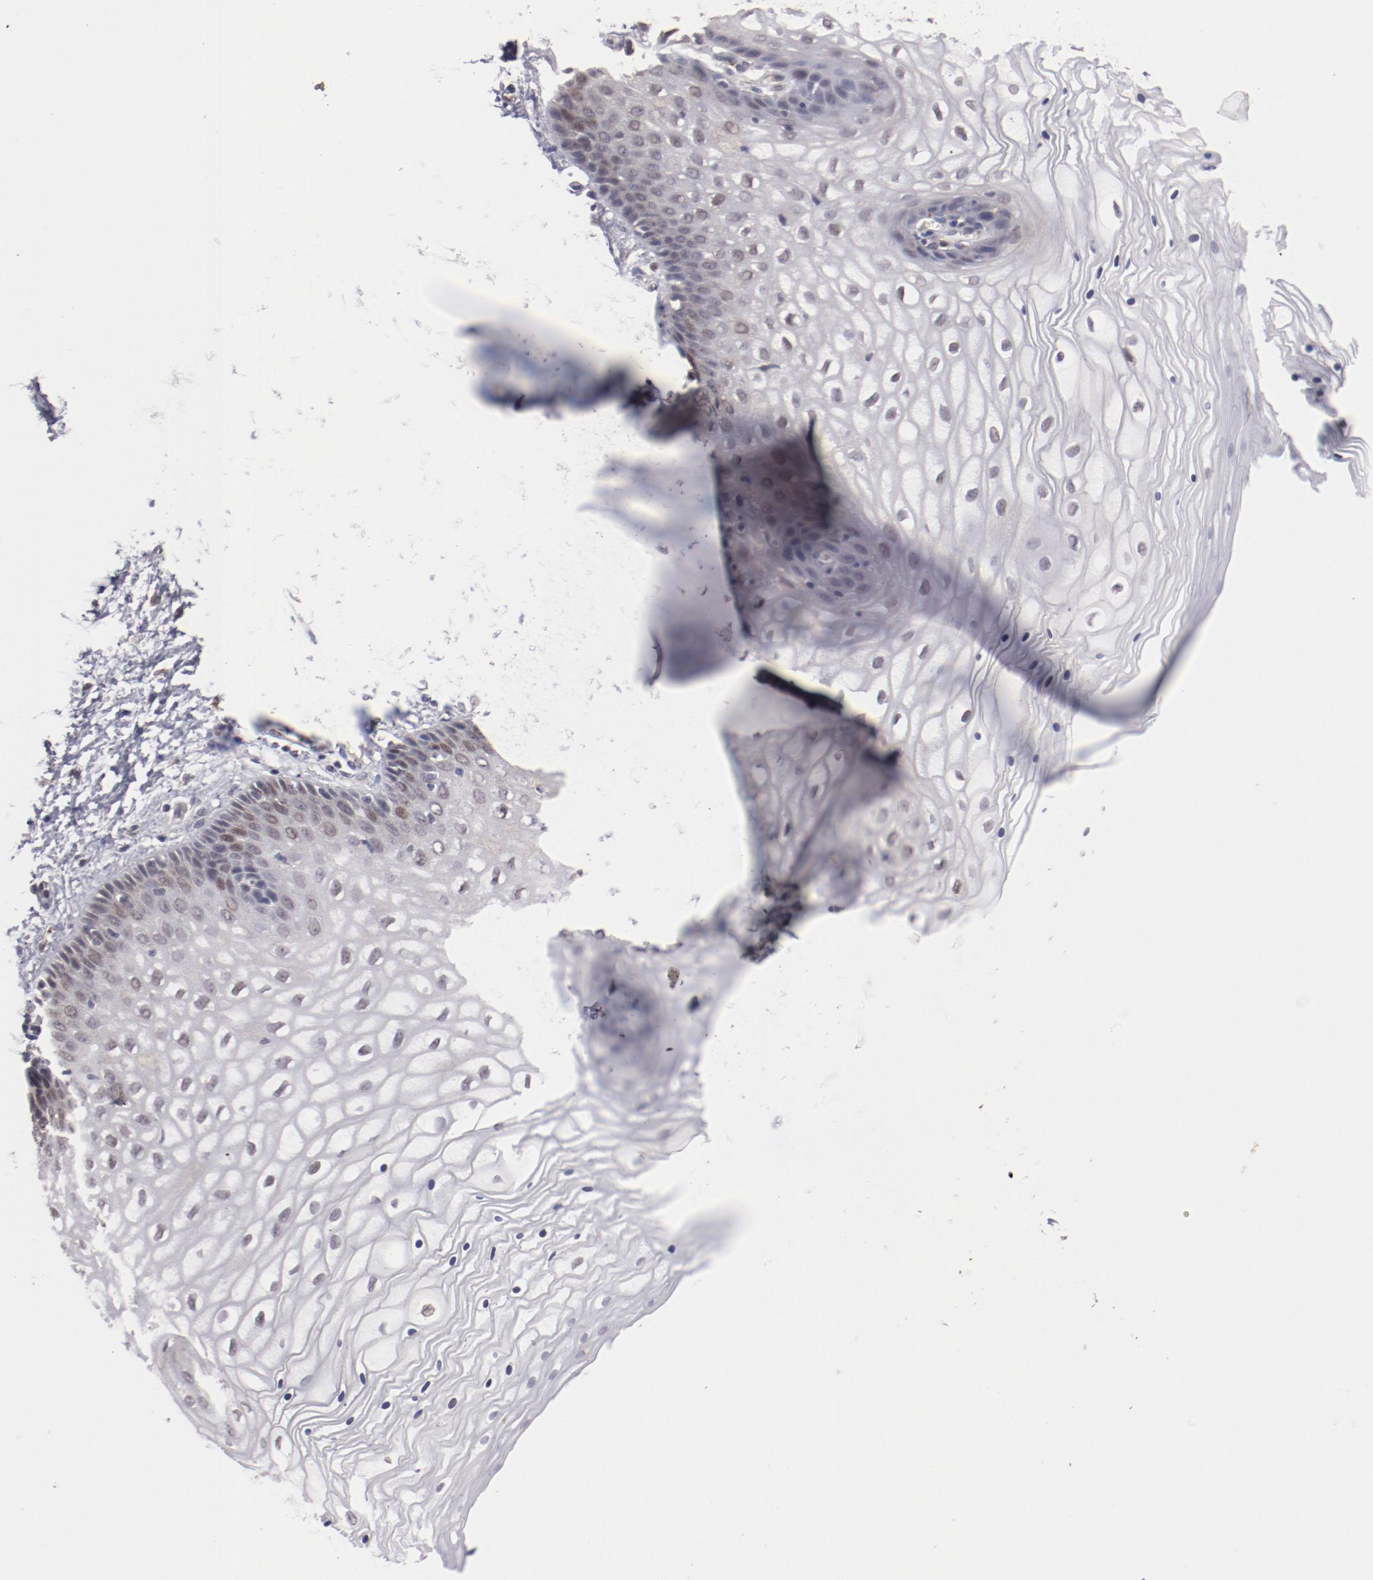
{"staining": {"intensity": "weak", "quantity": "25%-75%", "location": "nuclear"}, "tissue": "vagina", "cell_type": "Squamous epithelial cells", "image_type": "normal", "snomed": [{"axis": "morphology", "description": "Normal tissue, NOS"}, {"axis": "topography", "description": "Vagina"}], "caption": "DAB immunohistochemical staining of normal human vagina demonstrates weak nuclear protein staining in about 25%-75% of squamous epithelial cells. (Brightfield microscopy of DAB IHC at high magnification).", "gene": "NFE2", "patient": {"sex": "female", "age": 34}}